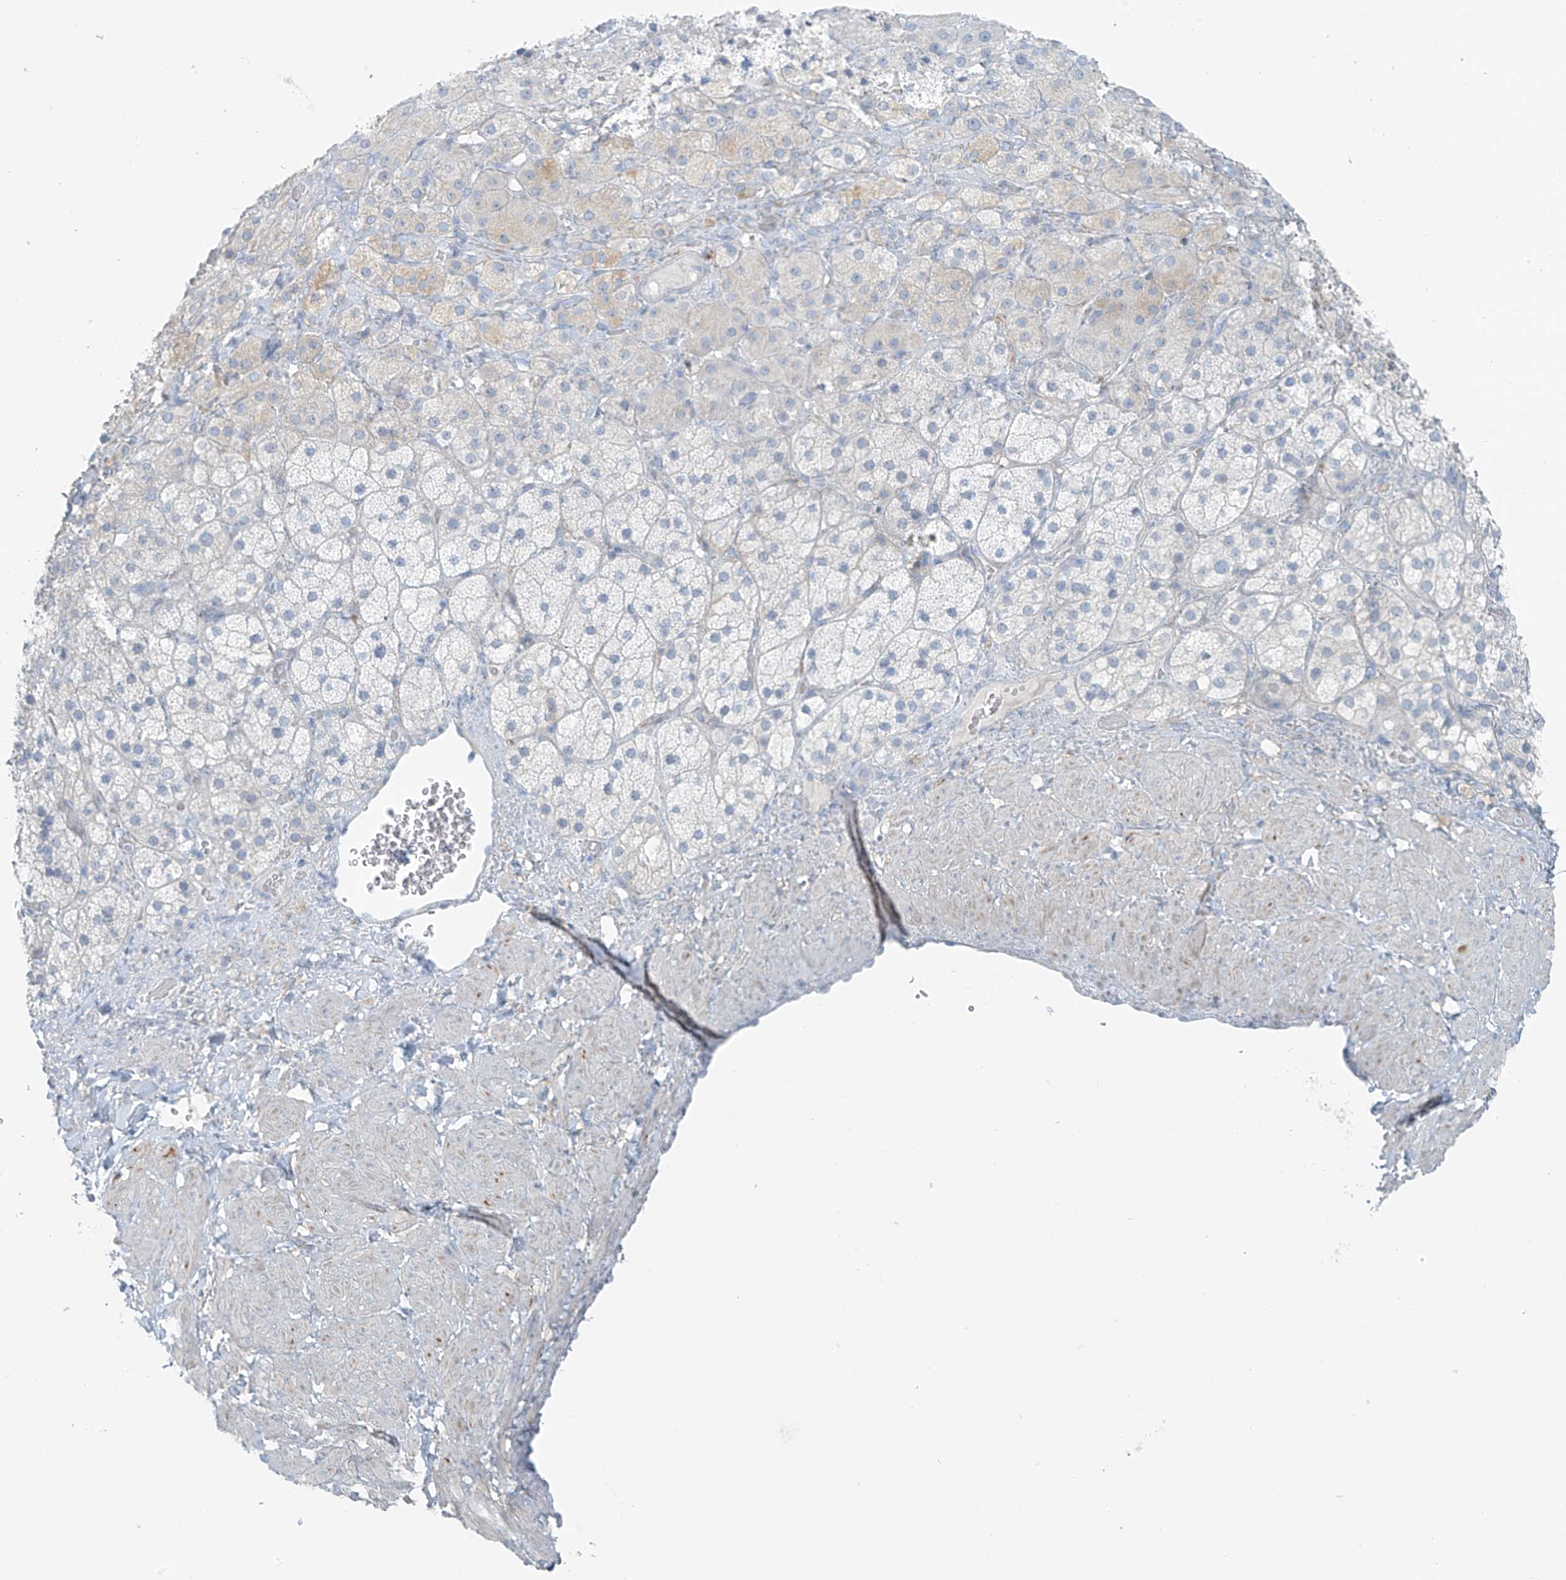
{"staining": {"intensity": "negative", "quantity": "none", "location": "none"}, "tissue": "adrenal gland", "cell_type": "Glandular cells", "image_type": "normal", "snomed": [{"axis": "morphology", "description": "Normal tissue, NOS"}, {"axis": "topography", "description": "Adrenal gland"}], "caption": "This is an immunohistochemistry (IHC) histopathology image of benign adrenal gland. There is no positivity in glandular cells.", "gene": "SLC25A43", "patient": {"sex": "male", "age": 57}}